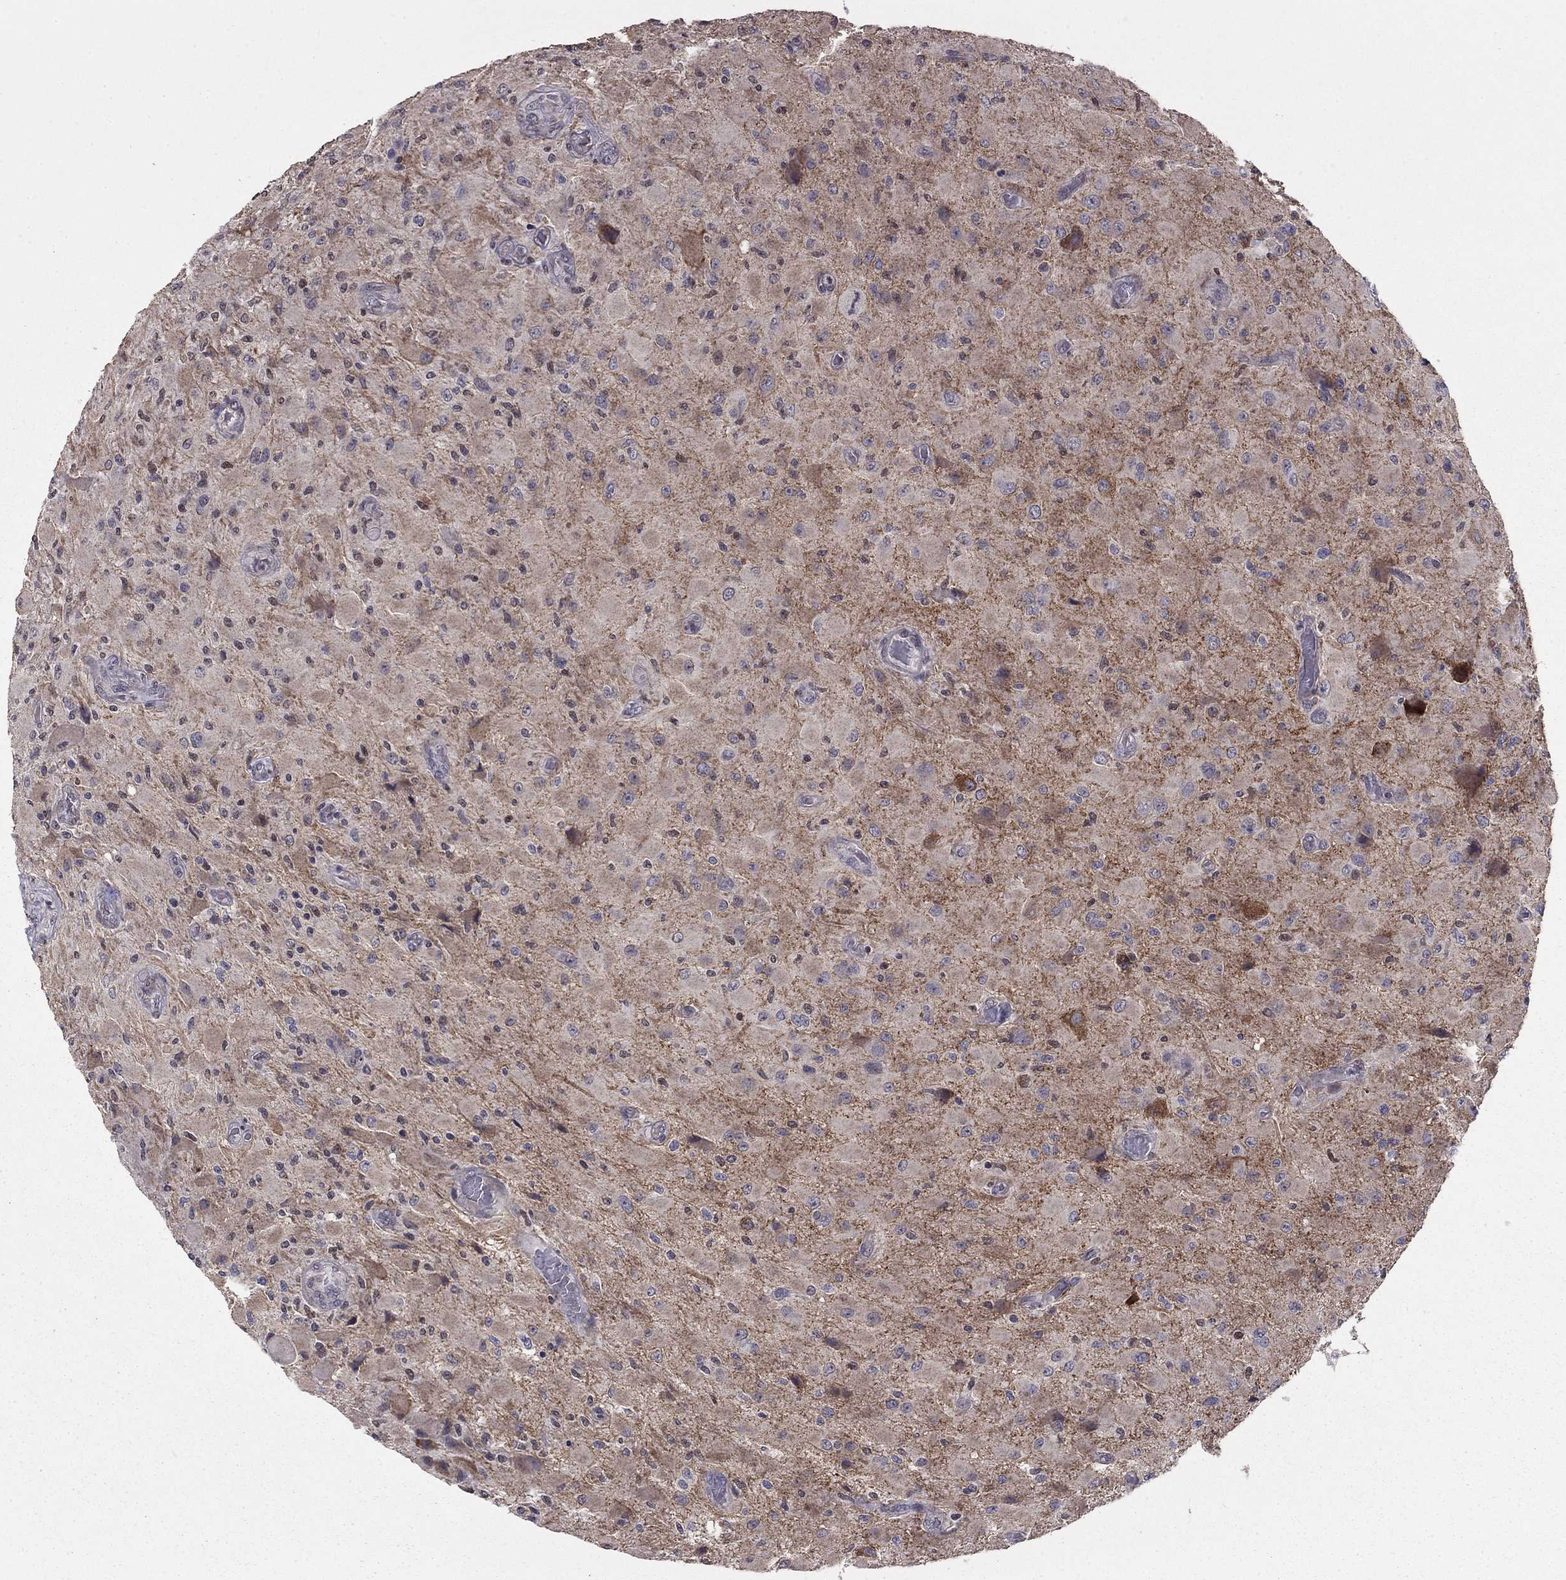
{"staining": {"intensity": "negative", "quantity": "none", "location": "none"}, "tissue": "glioma", "cell_type": "Tumor cells", "image_type": "cancer", "snomed": [{"axis": "morphology", "description": "Glioma, malignant, High grade"}, {"axis": "topography", "description": "Cerebral cortex"}], "caption": "High magnification brightfield microscopy of glioma stained with DAB (brown) and counterstained with hematoxylin (blue): tumor cells show no significant positivity.", "gene": "HCN1", "patient": {"sex": "male", "age": 35}}